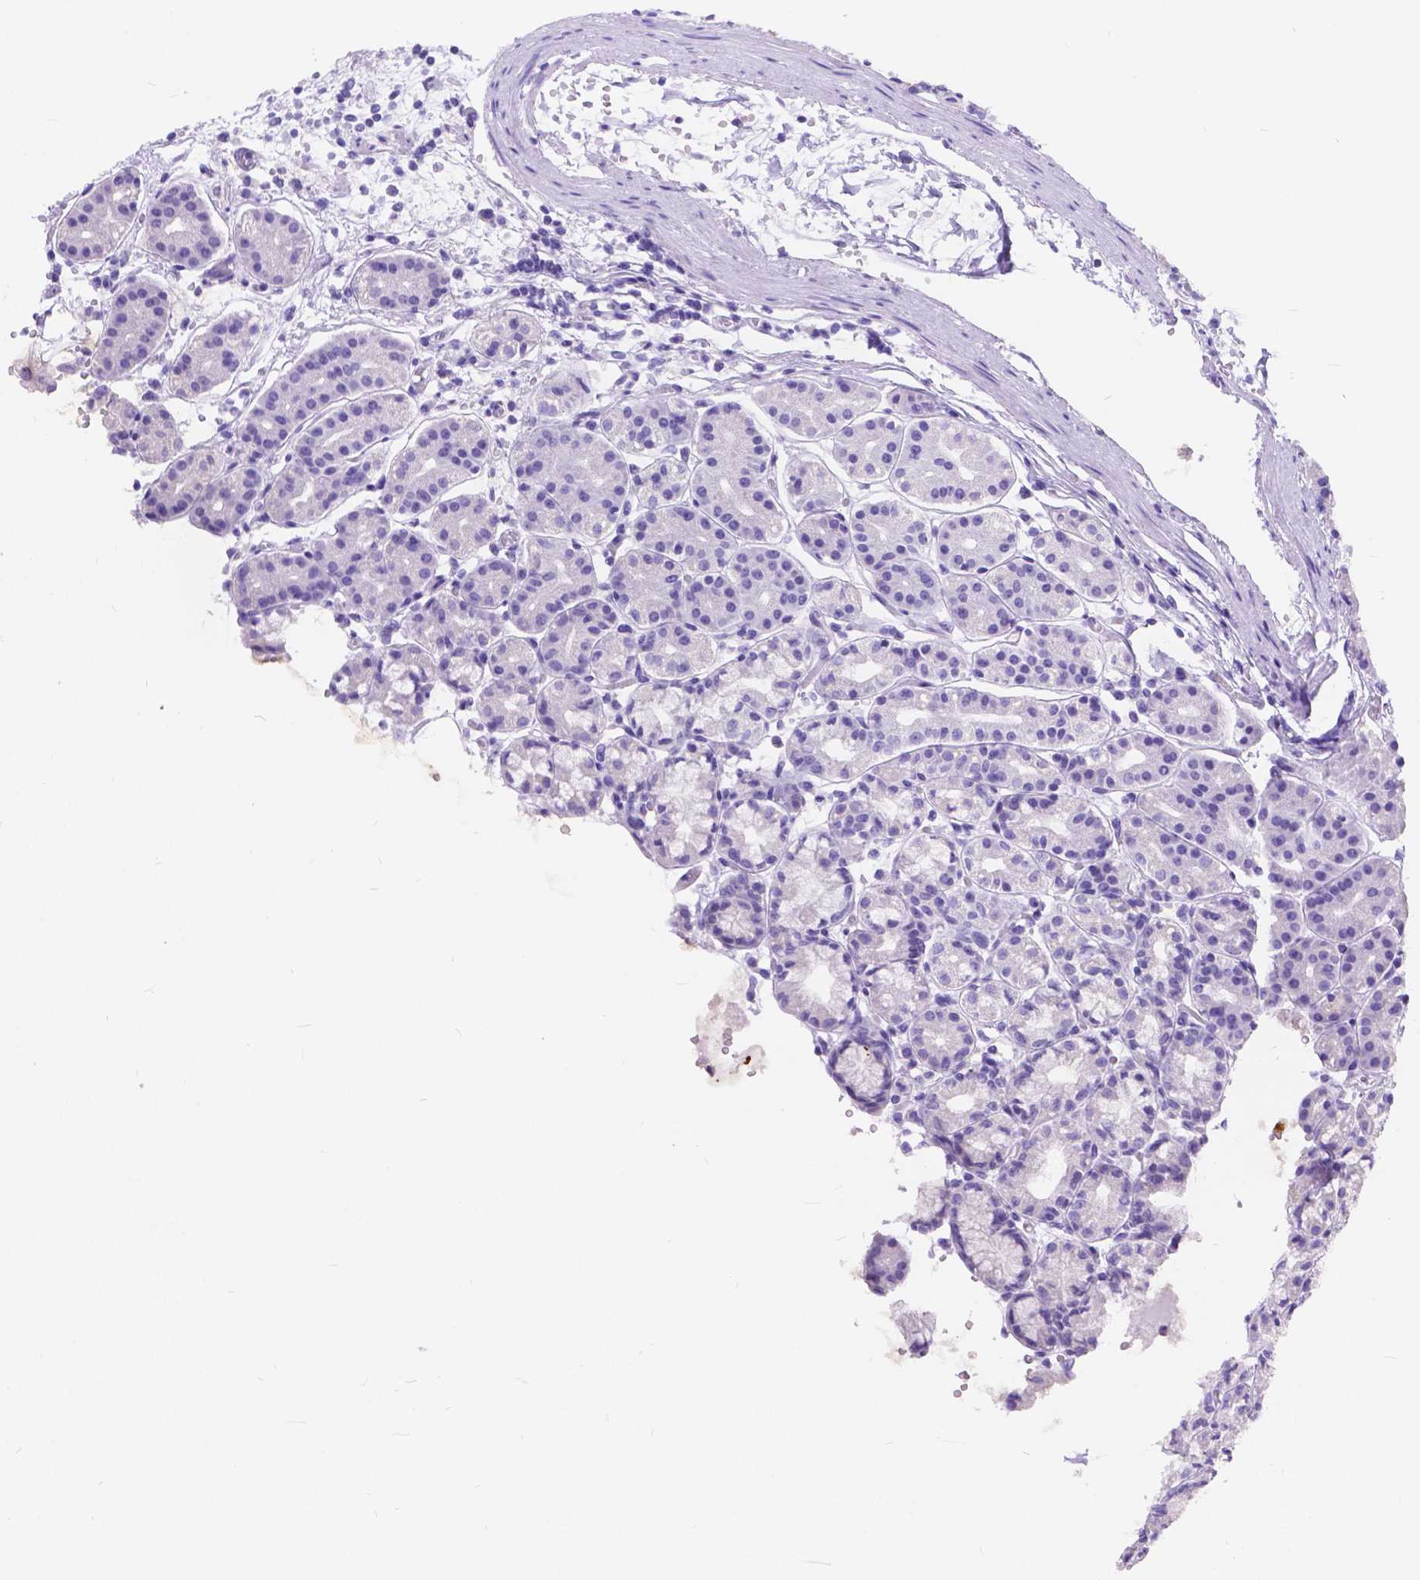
{"staining": {"intensity": "negative", "quantity": "none", "location": "none"}, "tissue": "stomach", "cell_type": "Glandular cells", "image_type": "normal", "snomed": [{"axis": "morphology", "description": "Normal tissue, NOS"}, {"axis": "topography", "description": "Stomach"}], "caption": "Stomach stained for a protein using immunohistochemistry (IHC) reveals no expression glandular cells.", "gene": "FOXL2", "patient": {"sex": "female", "age": 57}}